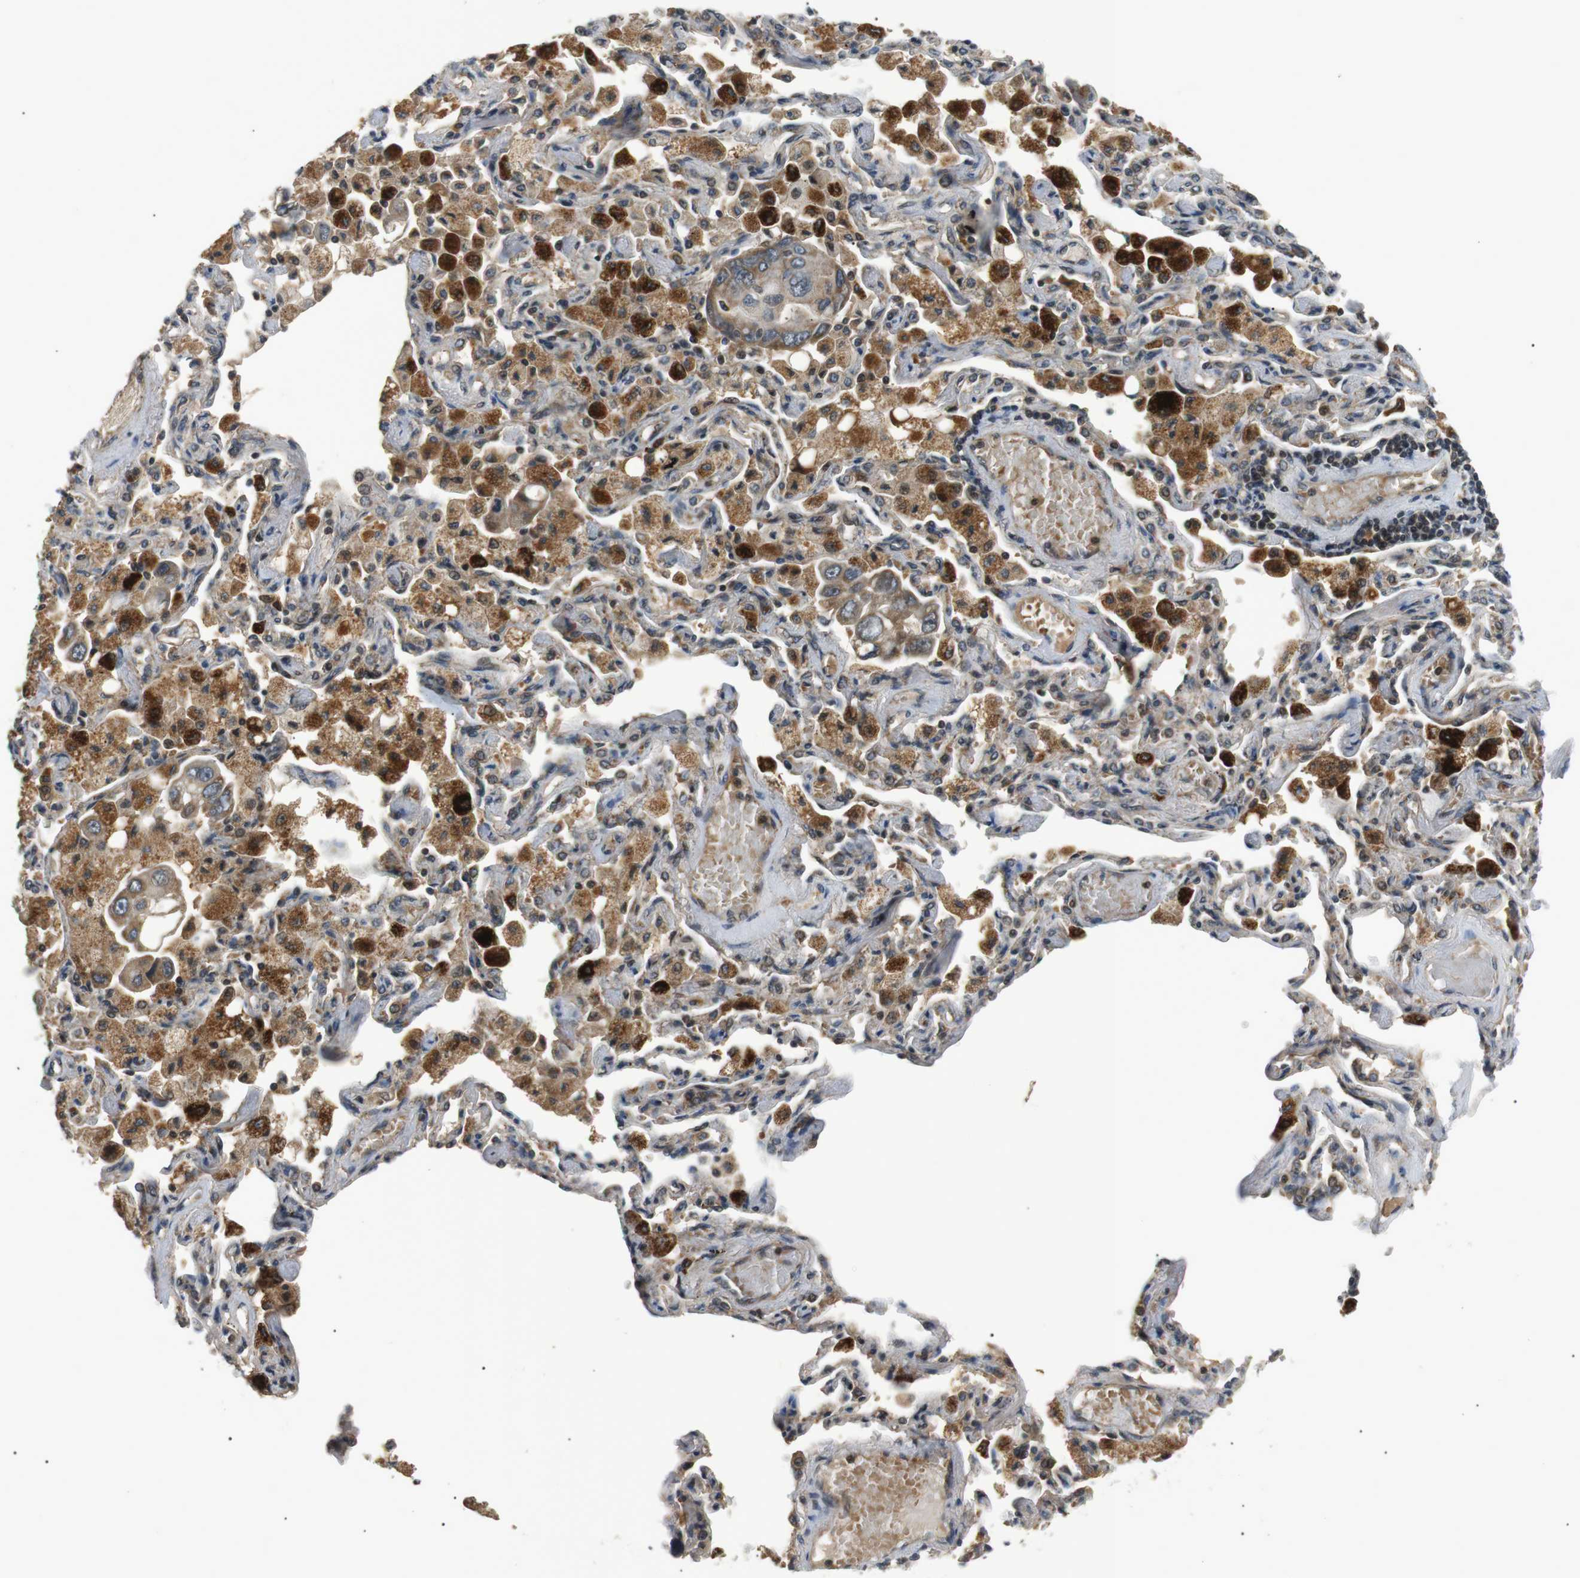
{"staining": {"intensity": "negative", "quantity": "none", "location": "none"}, "tissue": "lung cancer", "cell_type": "Tumor cells", "image_type": "cancer", "snomed": [{"axis": "morphology", "description": "Adenocarcinoma, NOS"}, {"axis": "topography", "description": "Lung"}], "caption": "The histopathology image exhibits no significant expression in tumor cells of lung adenocarcinoma.", "gene": "HSPA13", "patient": {"sex": "male", "age": 64}}